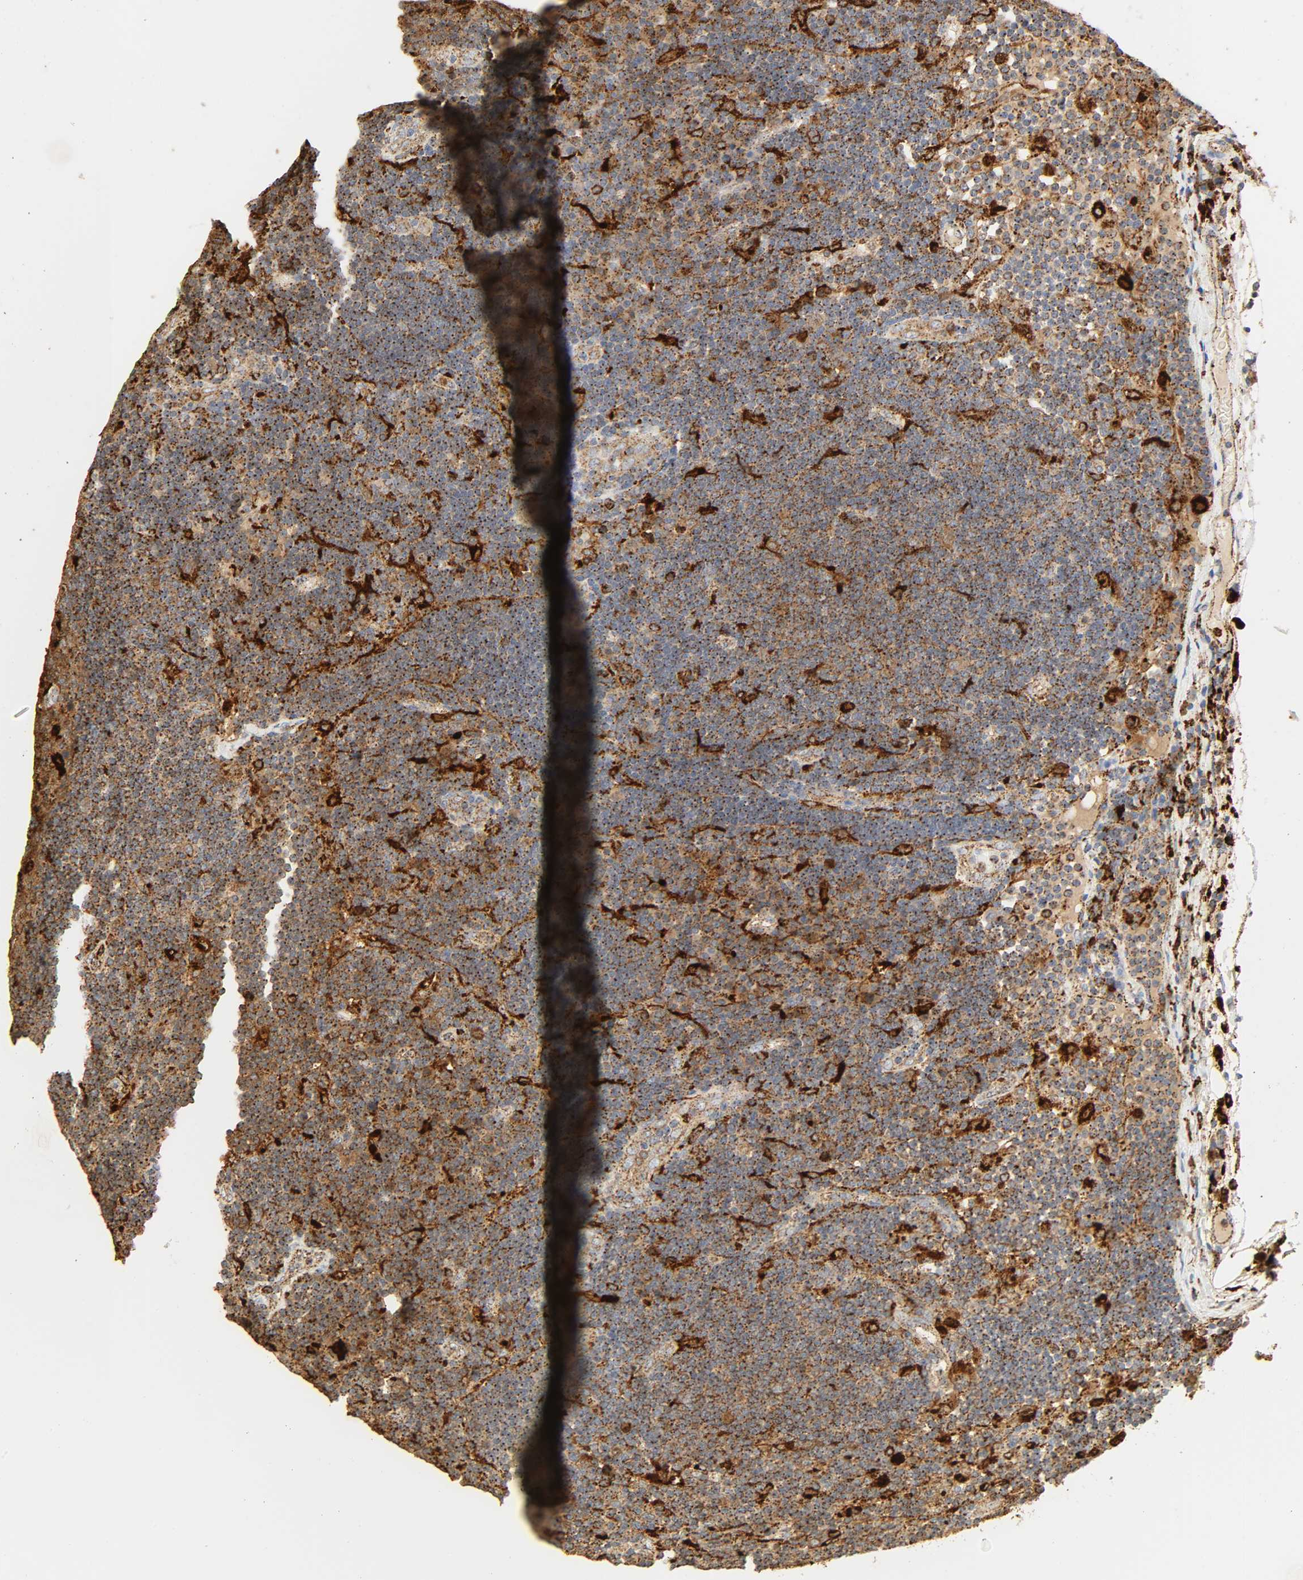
{"staining": {"intensity": "strong", "quantity": ">75%", "location": "cytoplasmic/membranous"}, "tissue": "lymph node", "cell_type": "Germinal center cells", "image_type": "normal", "snomed": [{"axis": "morphology", "description": "Normal tissue, NOS"}, {"axis": "morphology", "description": "Squamous cell carcinoma, metastatic, NOS"}, {"axis": "topography", "description": "Lymph node"}], "caption": "Immunohistochemical staining of normal human lymph node shows strong cytoplasmic/membranous protein expression in approximately >75% of germinal center cells.", "gene": "PSAP", "patient": {"sex": "female", "age": 53}}